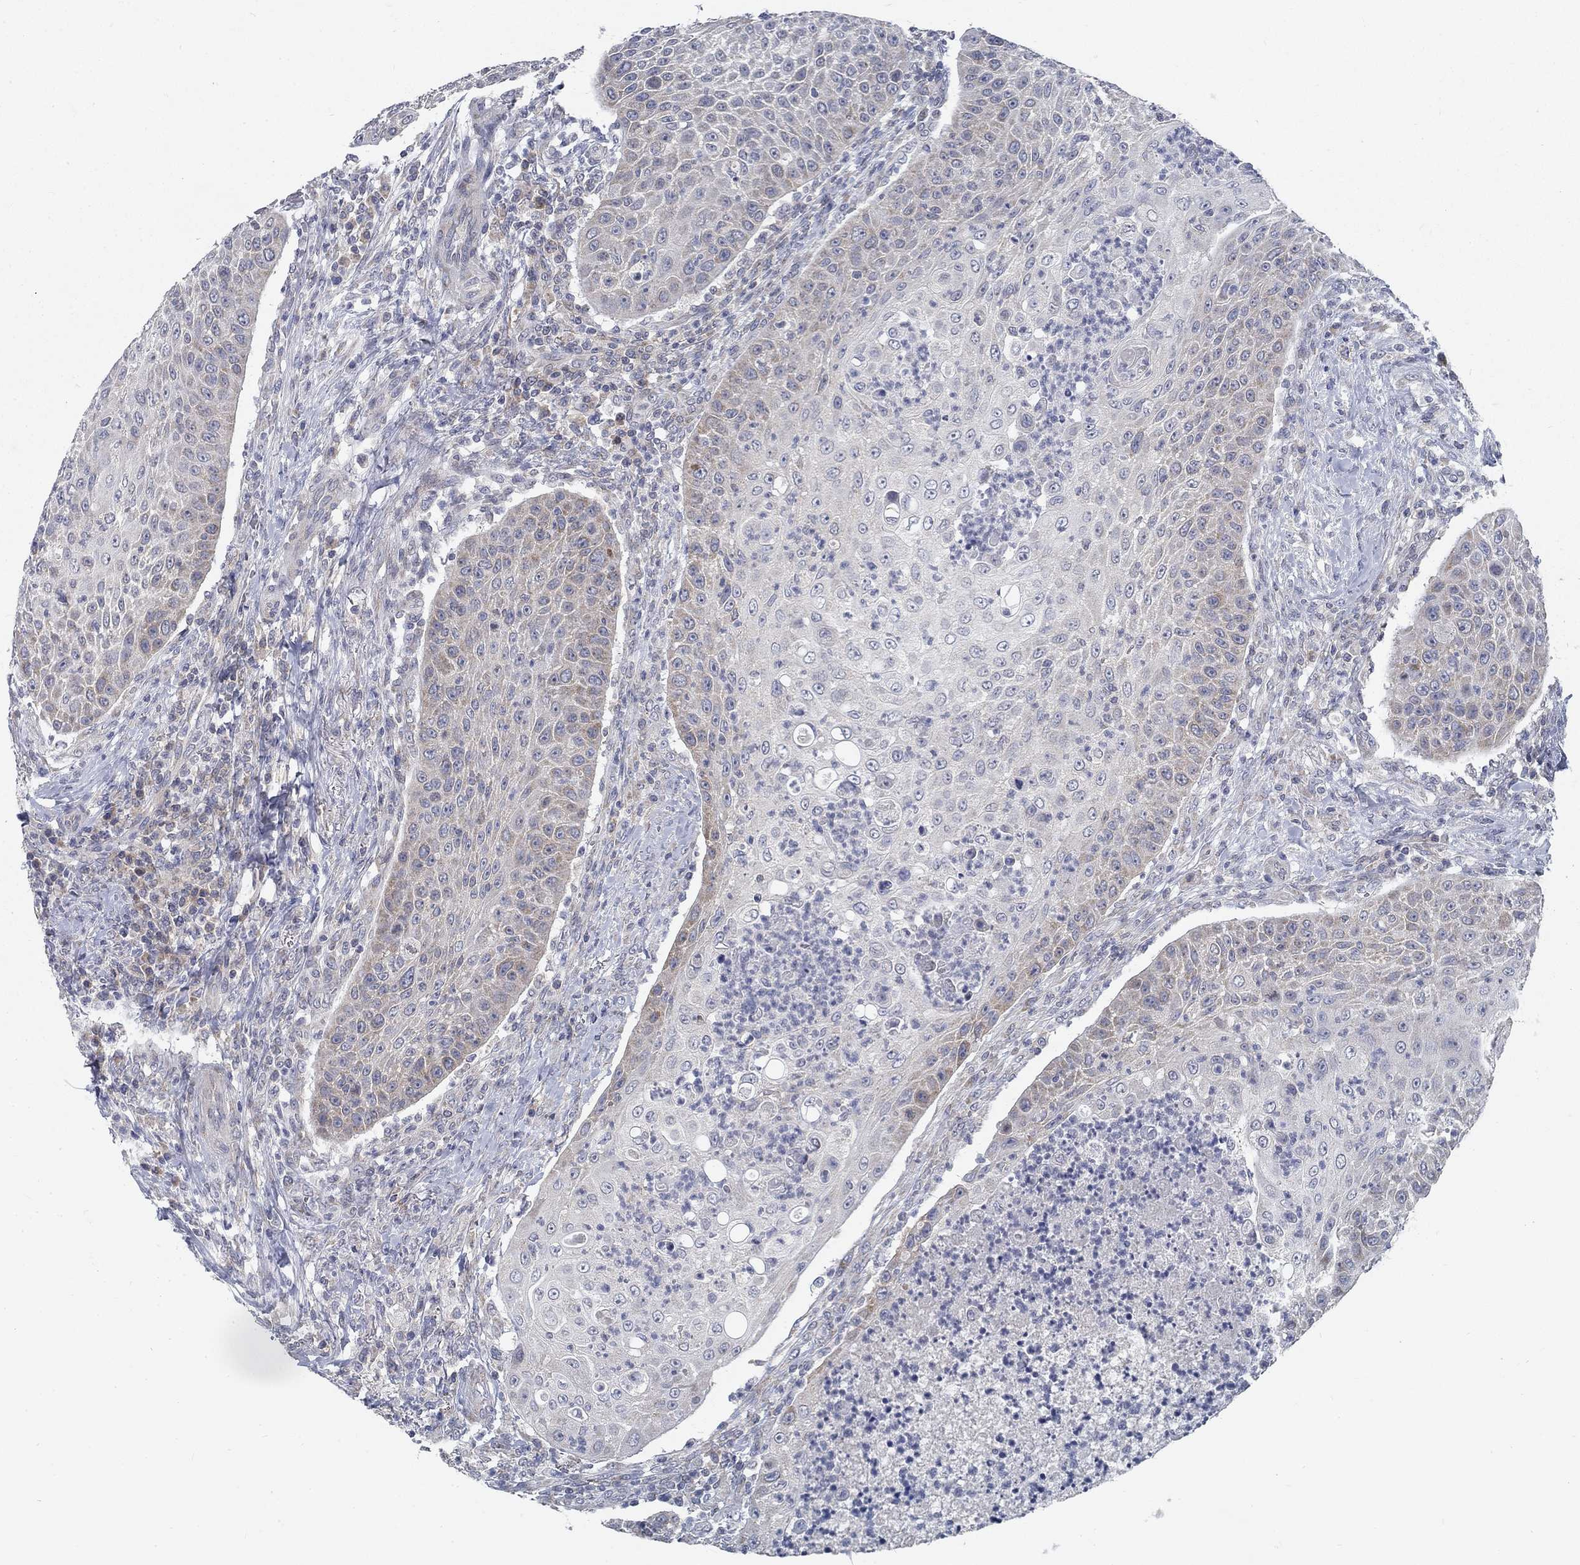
{"staining": {"intensity": "weak", "quantity": "25%-75%", "location": "cytoplasmic/membranous"}, "tissue": "head and neck cancer", "cell_type": "Tumor cells", "image_type": "cancer", "snomed": [{"axis": "morphology", "description": "Squamous cell carcinoma, NOS"}, {"axis": "topography", "description": "Head-Neck"}], "caption": "Weak cytoplasmic/membranous protein positivity is appreciated in approximately 25%-75% of tumor cells in head and neck cancer (squamous cell carcinoma).", "gene": "ATP1A3", "patient": {"sex": "male", "age": 69}}